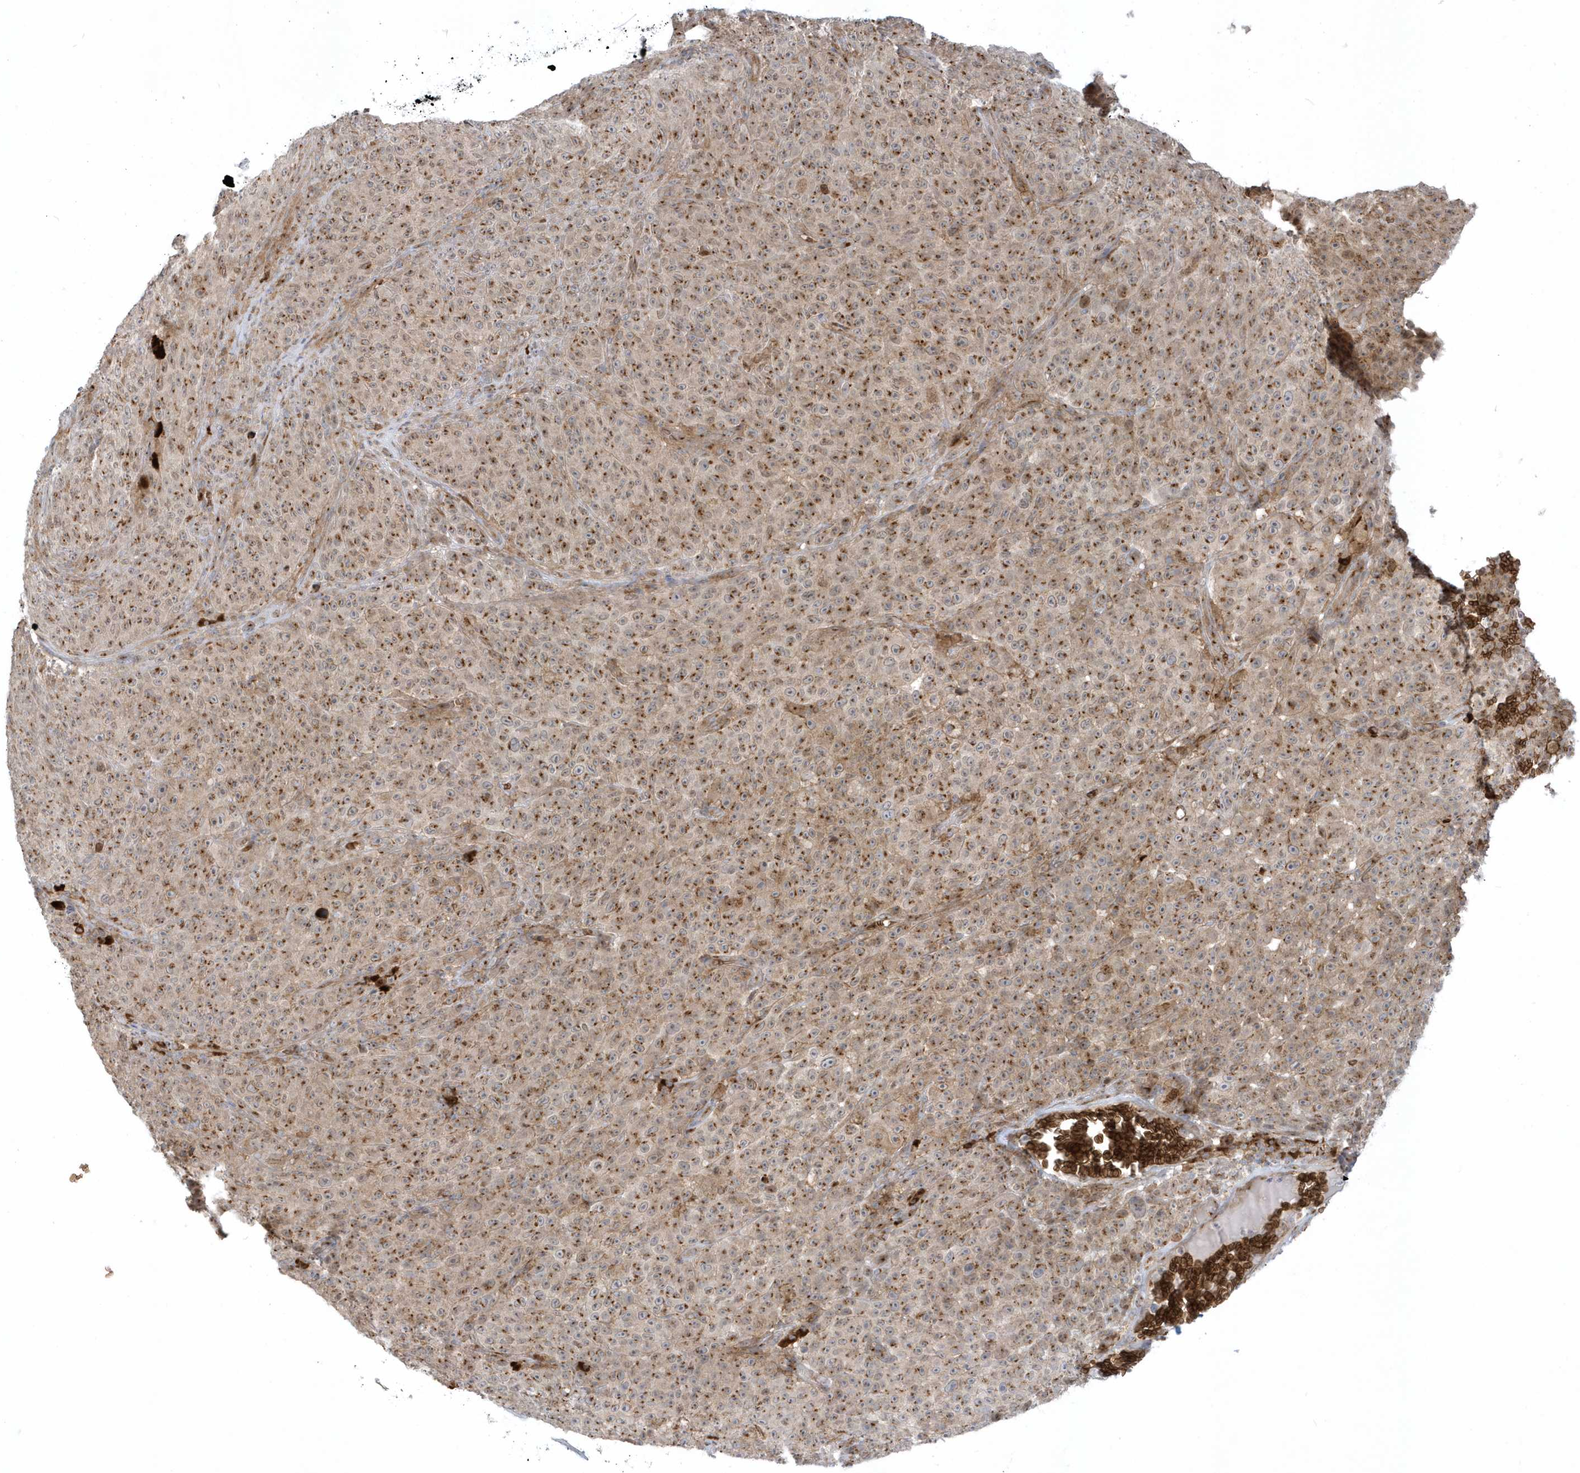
{"staining": {"intensity": "moderate", "quantity": ">75%", "location": "cytoplasmic/membranous"}, "tissue": "melanoma", "cell_type": "Tumor cells", "image_type": "cancer", "snomed": [{"axis": "morphology", "description": "Malignant melanoma, NOS"}, {"axis": "topography", "description": "Skin"}], "caption": "Melanoma stained with a protein marker demonstrates moderate staining in tumor cells.", "gene": "RPP40", "patient": {"sex": "female", "age": 82}}